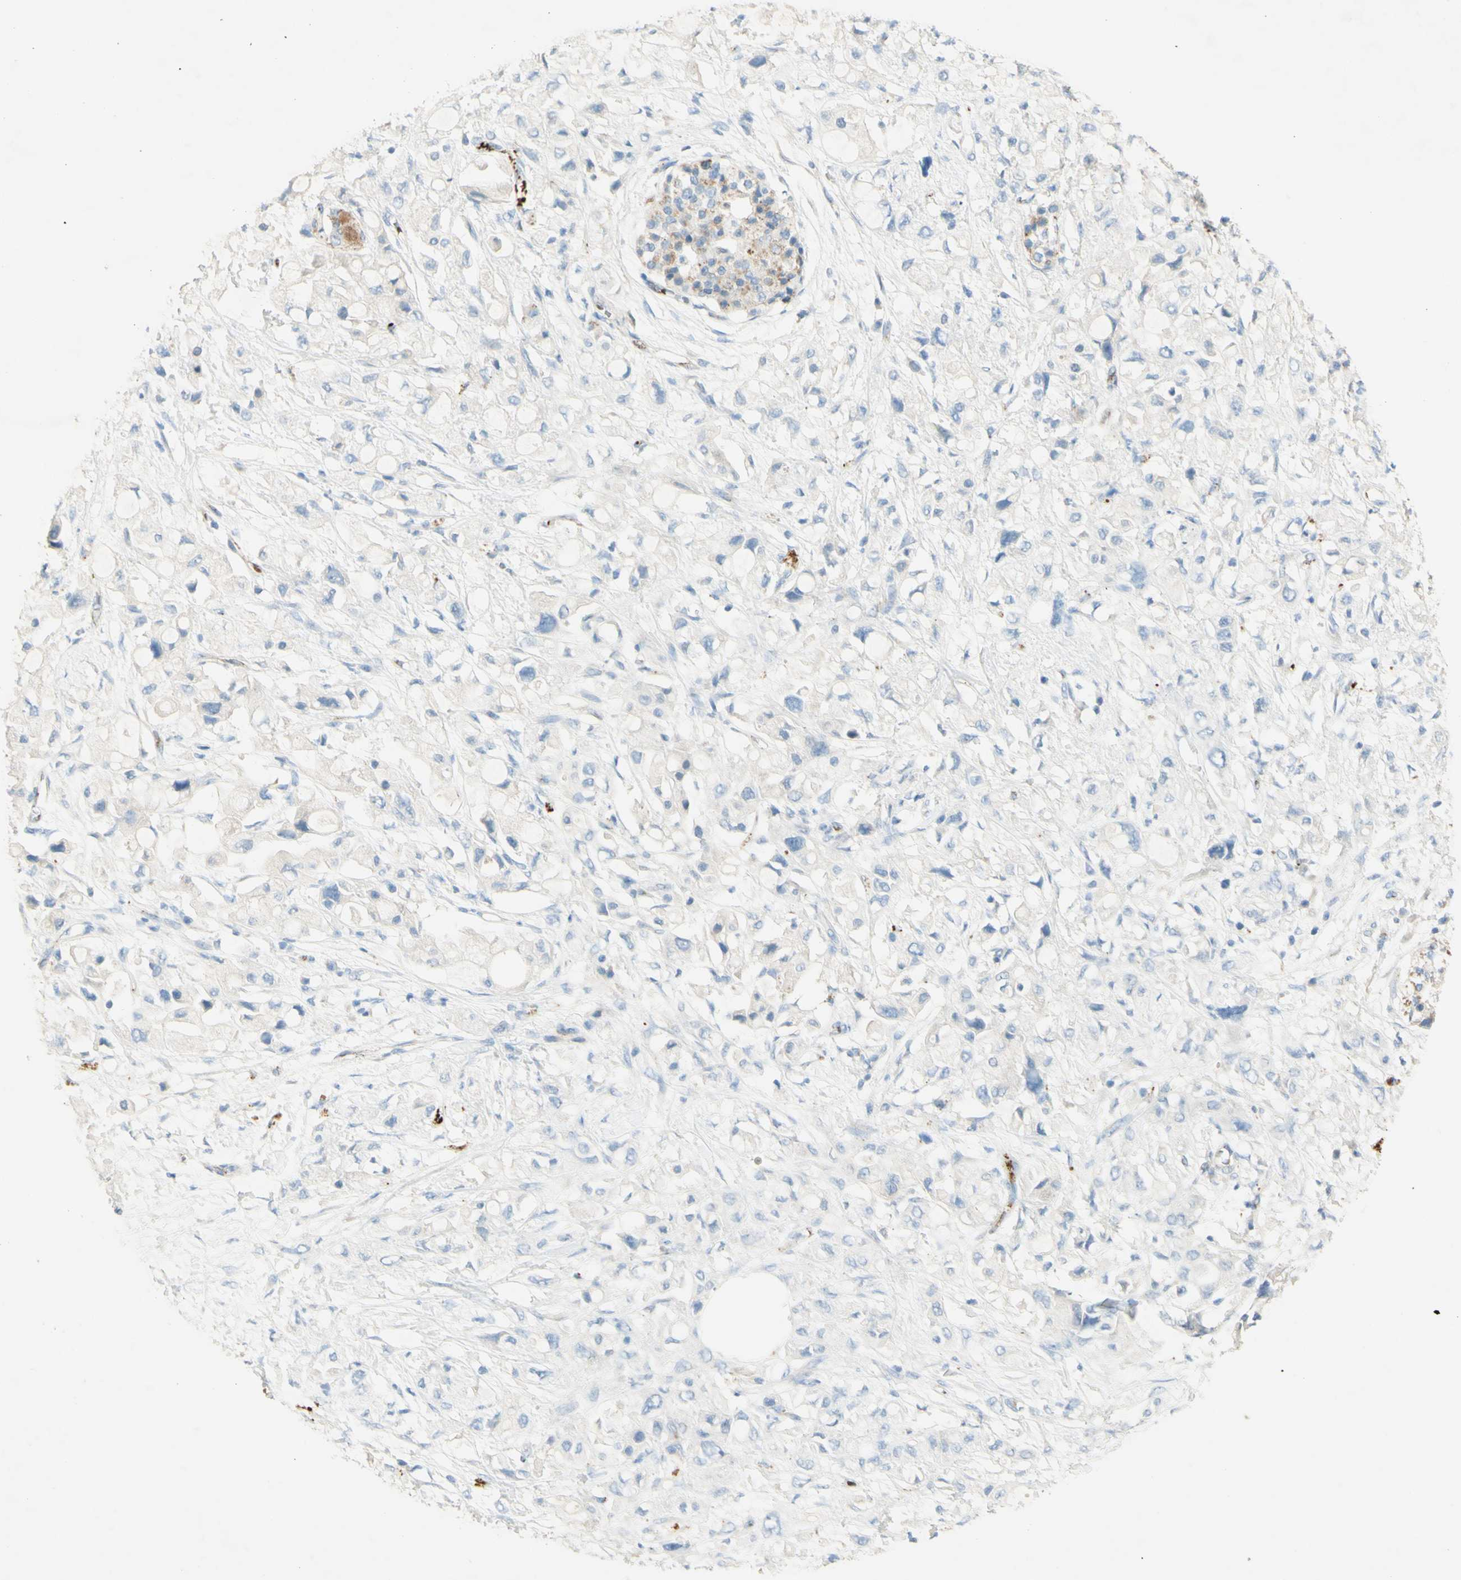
{"staining": {"intensity": "negative", "quantity": "none", "location": "none"}, "tissue": "pancreatic cancer", "cell_type": "Tumor cells", "image_type": "cancer", "snomed": [{"axis": "morphology", "description": "Adenocarcinoma, NOS"}, {"axis": "topography", "description": "Pancreas"}], "caption": "Immunohistochemistry (IHC) of human pancreatic cancer (adenocarcinoma) shows no staining in tumor cells. (Brightfield microscopy of DAB immunohistochemistry (IHC) at high magnification).", "gene": "GAN", "patient": {"sex": "female", "age": 56}}